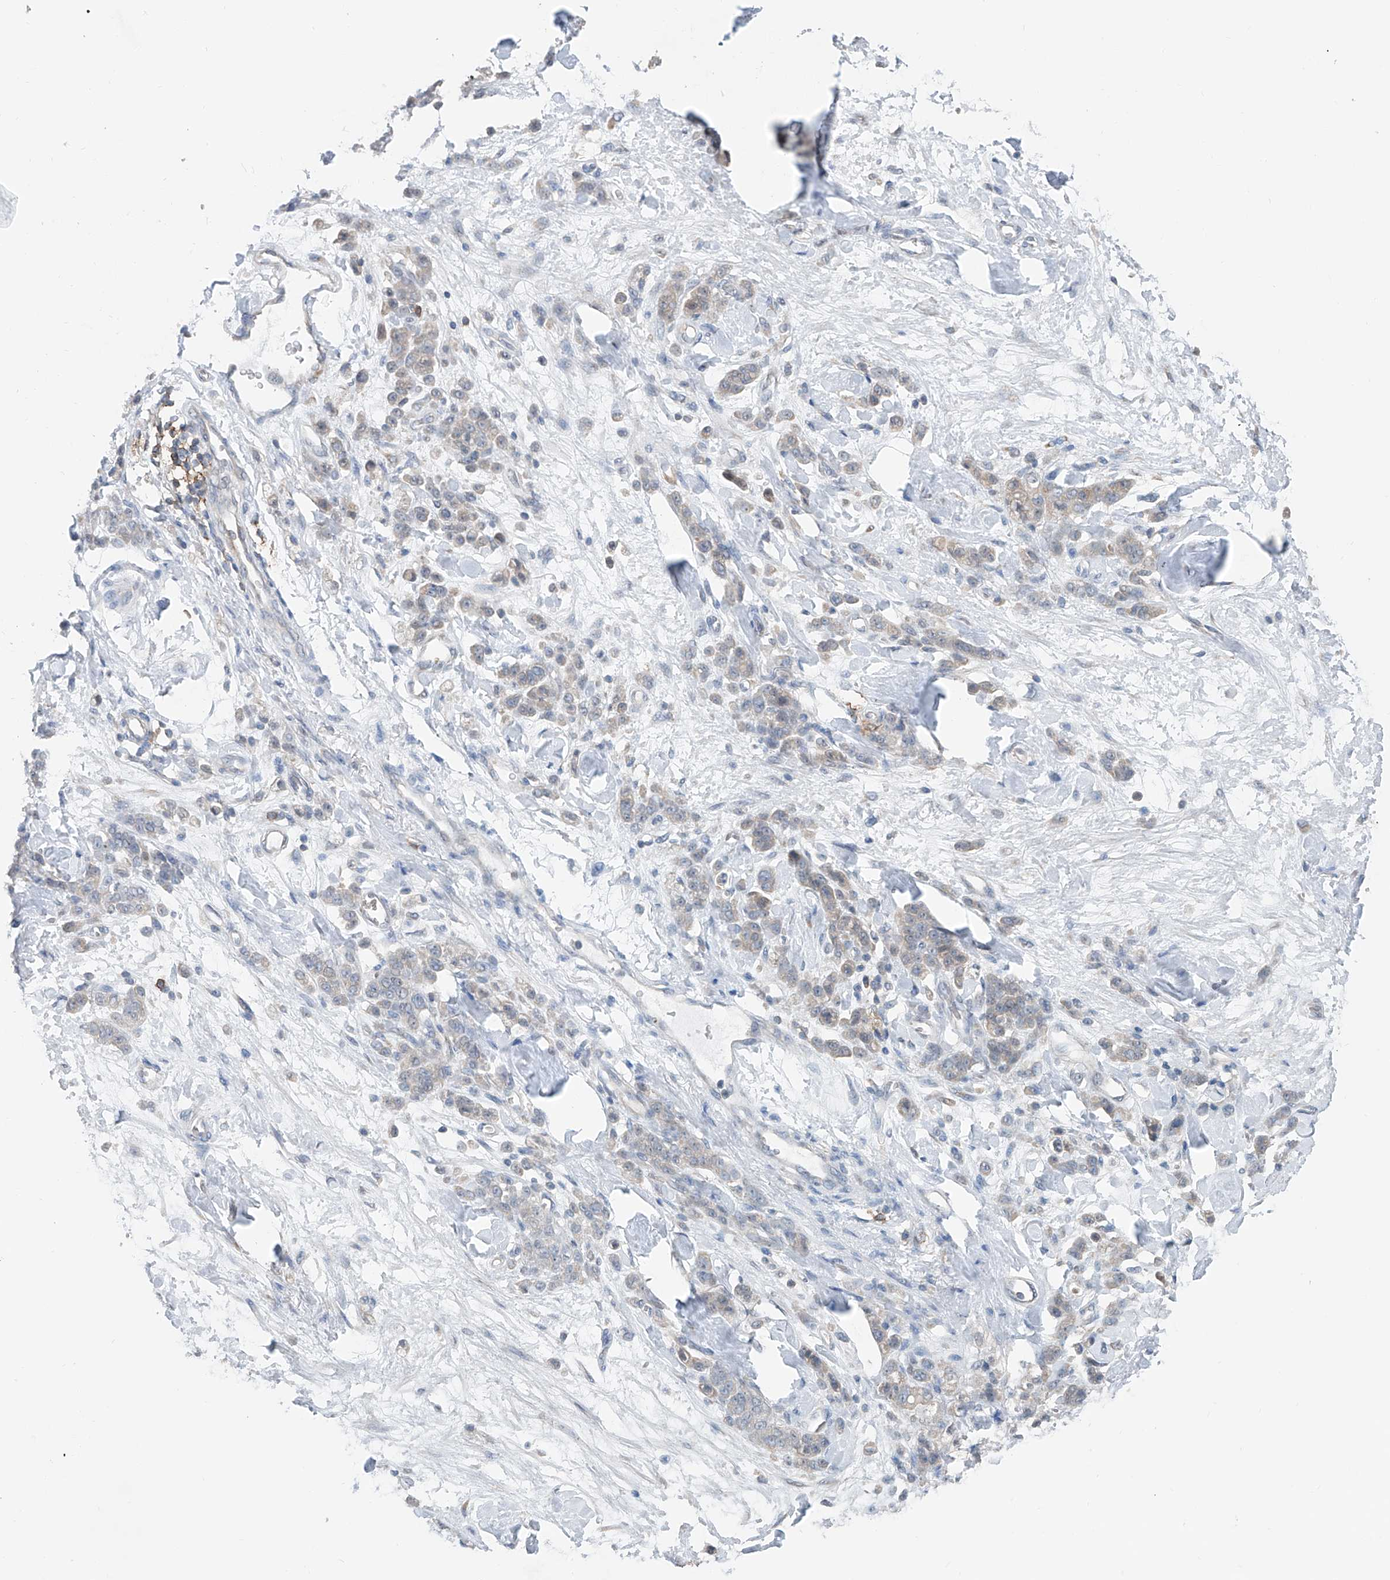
{"staining": {"intensity": "weak", "quantity": "<25%", "location": "cytoplasmic/membranous"}, "tissue": "stomach cancer", "cell_type": "Tumor cells", "image_type": "cancer", "snomed": [{"axis": "morphology", "description": "Normal tissue, NOS"}, {"axis": "morphology", "description": "Adenocarcinoma, NOS"}, {"axis": "topography", "description": "Stomach"}], "caption": "Stomach cancer was stained to show a protein in brown. There is no significant staining in tumor cells.", "gene": "KCNK10", "patient": {"sex": "male", "age": 82}}